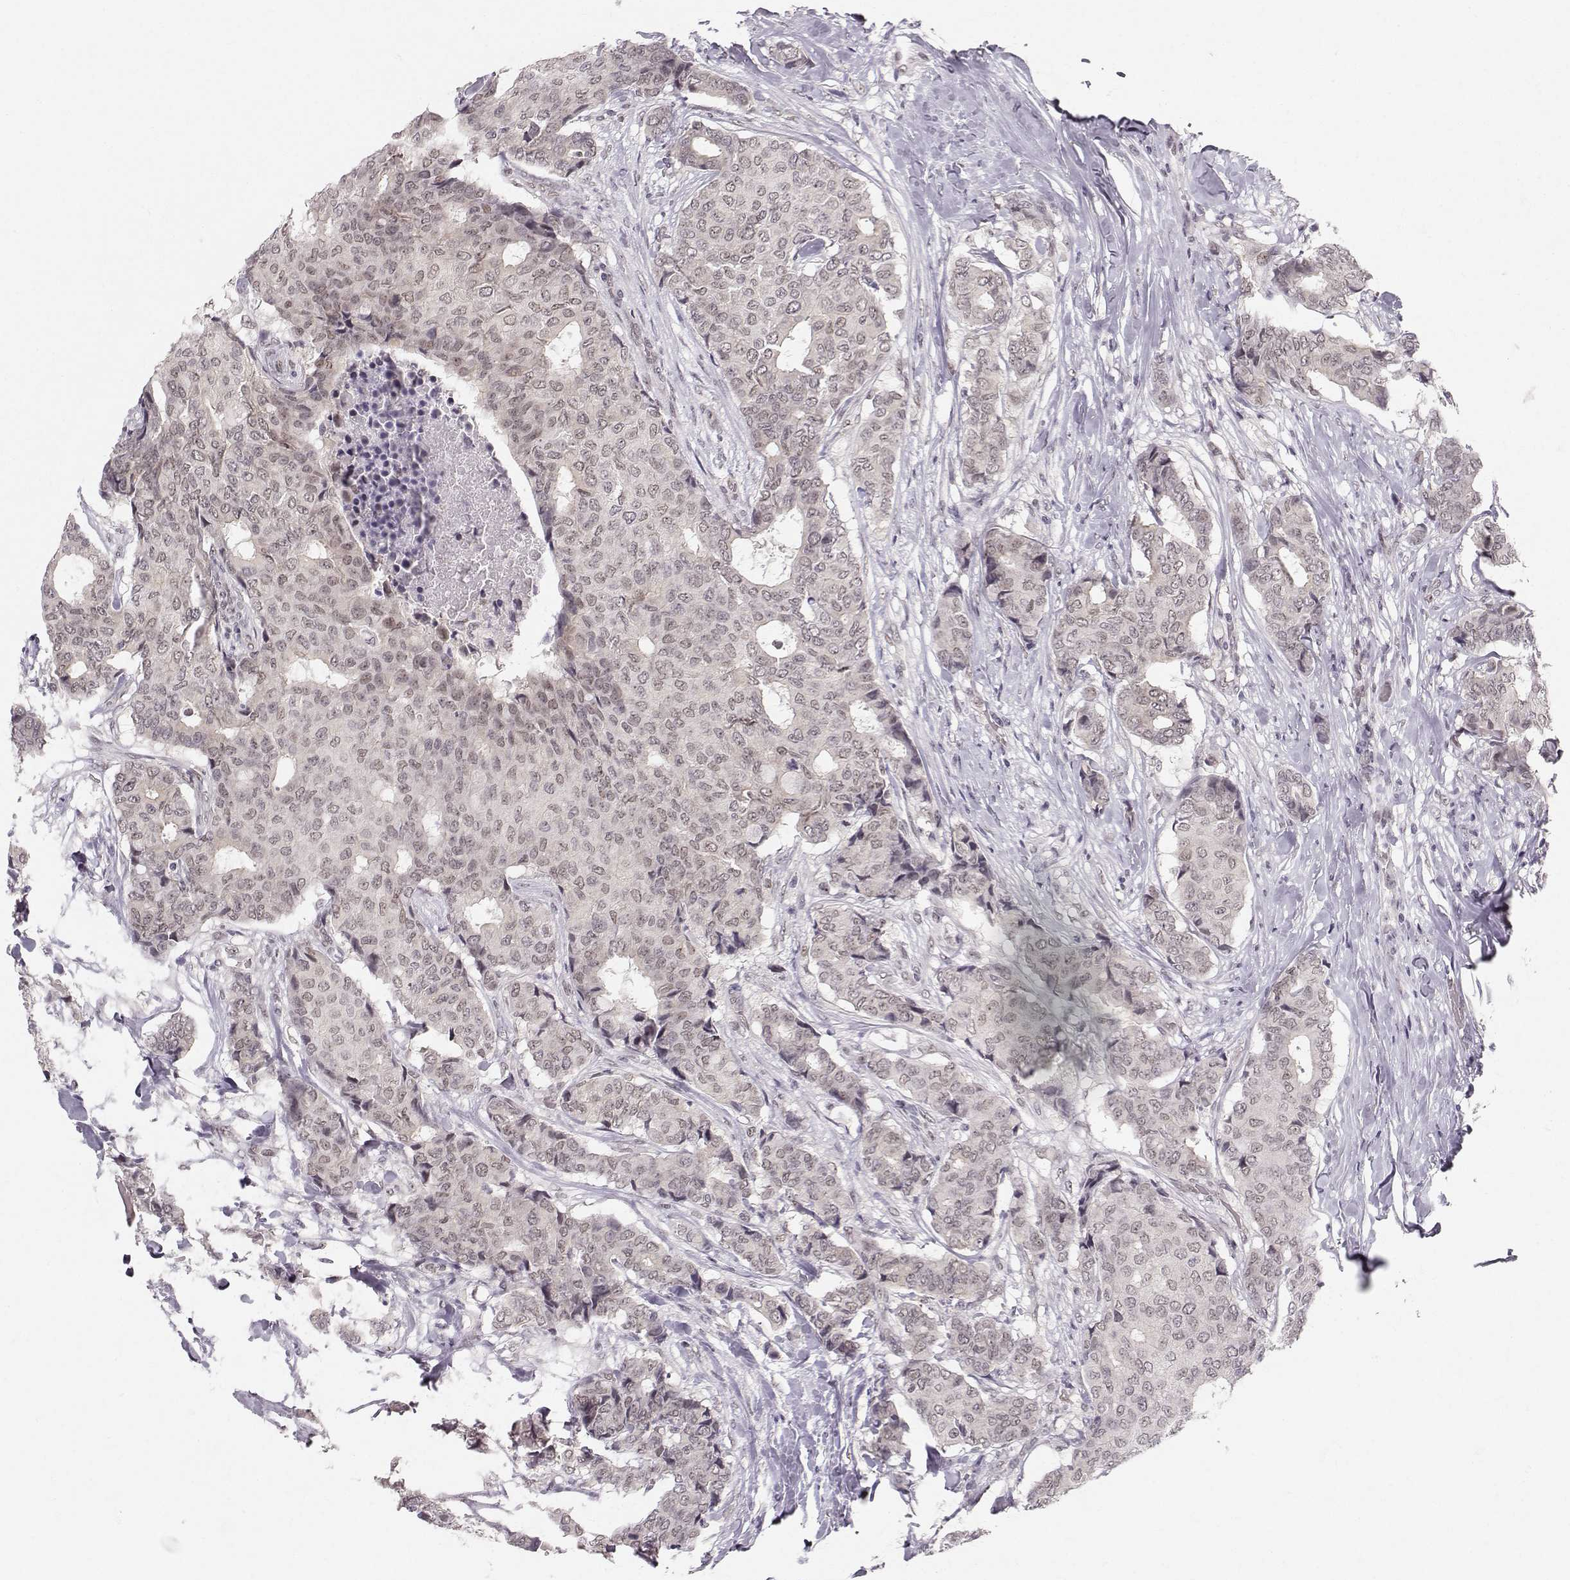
{"staining": {"intensity": "weak", "quantity": "25%-75%", "location": "cytoplasmic/membranous,nuclear"}, "tissue": "breast cancer", "cell_type": "Tumor cells", "image_type": "cancer", "snomed": [{"axis": "morphology", "description": "Duct carcinoma"}, {"axis": "topography", "description": "Breast"}], "caption": "Immunohistochemistry (IHC) of human breast infiltrating ductal carcinoma reveals low levels of weak cytoplasmic/membranous and nuclear expression in about 25%-75% of tumor cells.", "gene": "RPP38", "patient": {"sex": "female", "age": 75}}